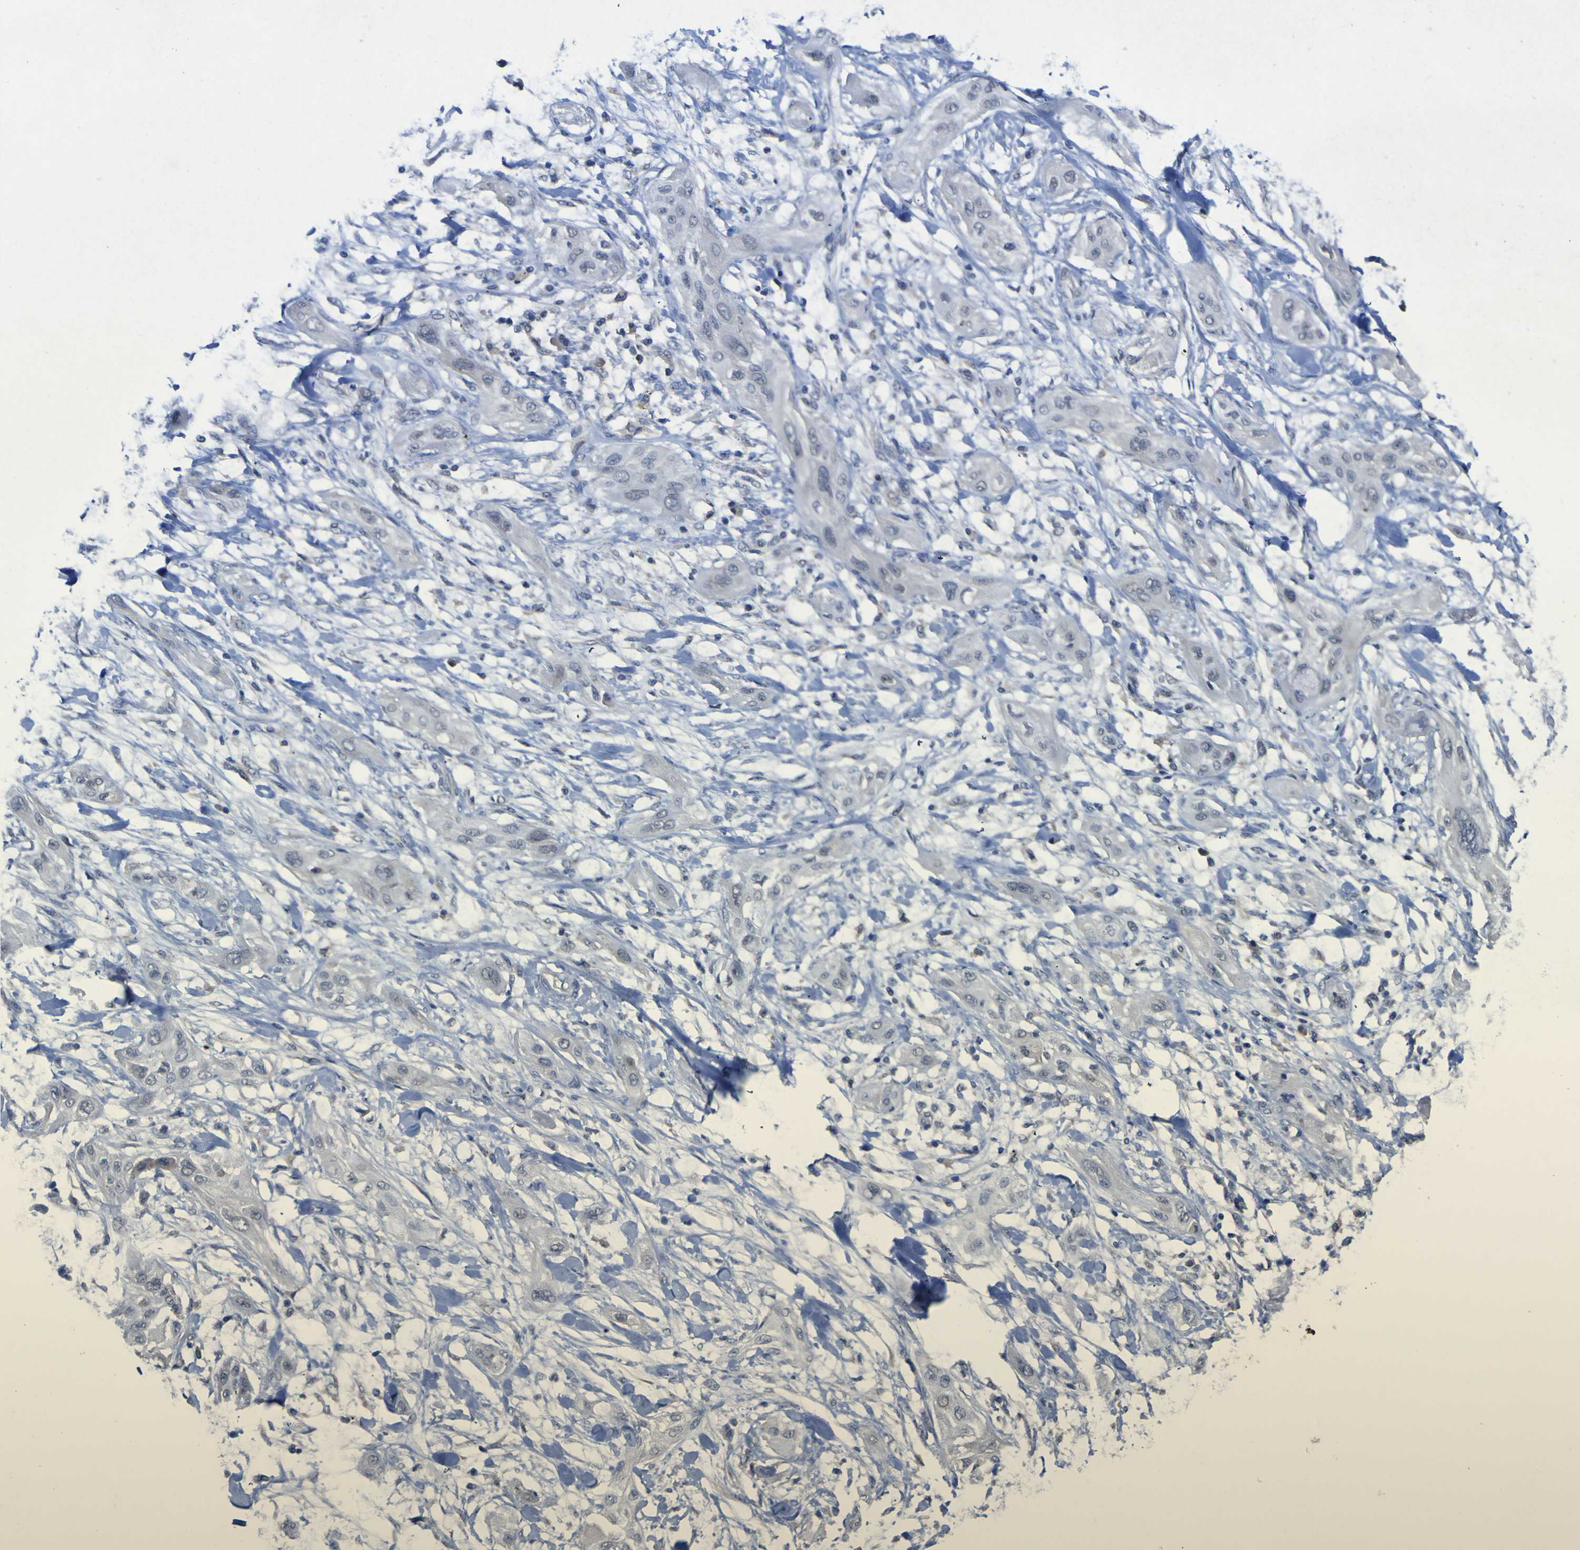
{"staining": {"intensity": "negative", "quantity": "none", "location": "none"}, "tissue": "lung cancer", "cell_type": "Tumor cells", "image_type": "cancer", "snomed": [{"axis": "morphology", "description": "Squamous cell carcinoma, NOS"}, {"axis": "topography", "description": "Lung"}], "caption": "This is a photomicrograph of immunohistochemistry (IHC) staining of lung squamous cell carcinoma, which shows no expression in tumor cells.", "gene": "TNFRSF11A", "patient": {"sex": "female", "age": 47}}